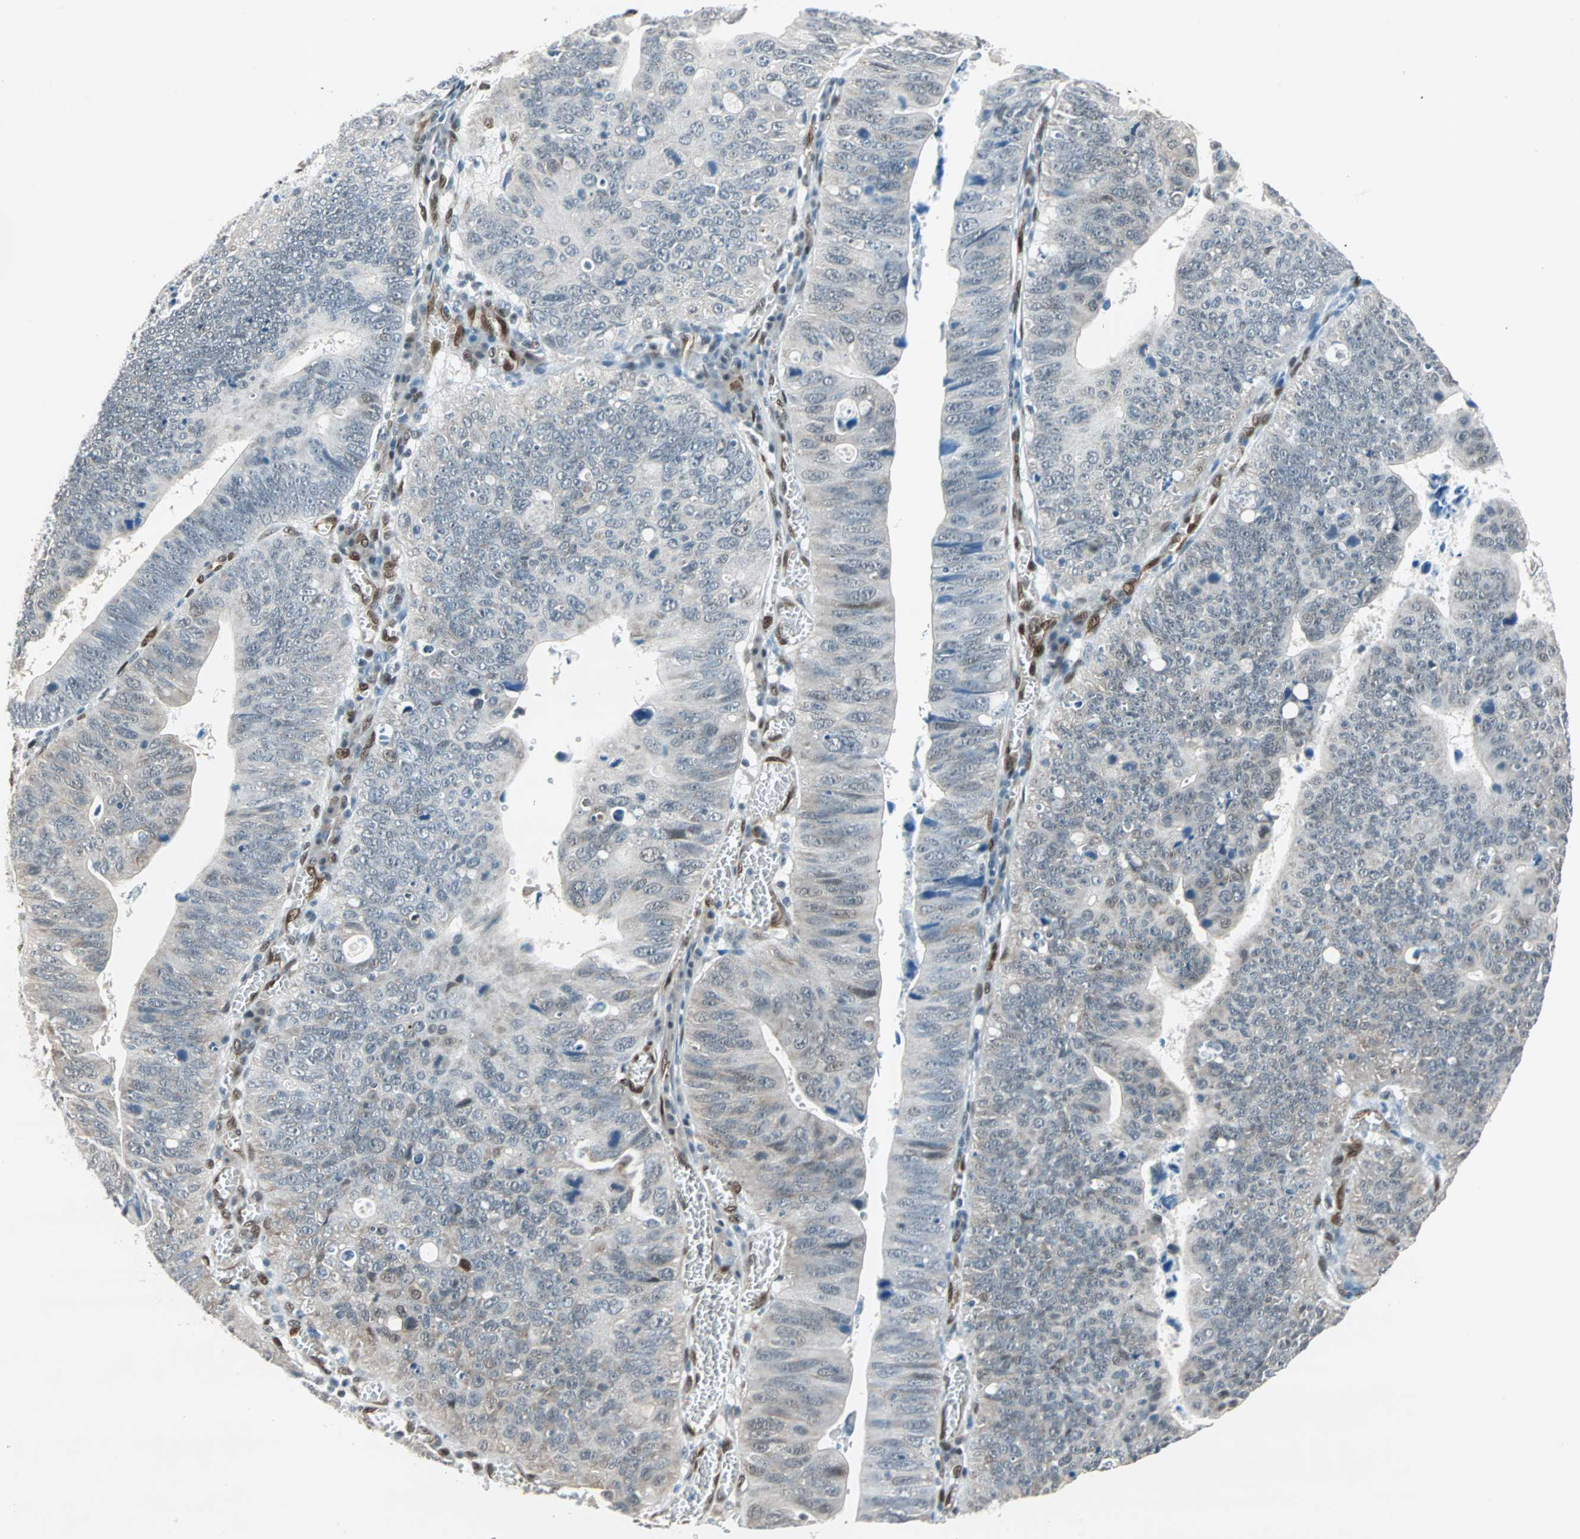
{"staining": {"intensity": "negative", "quantity": "none", "location": "none"}, "tissue": "stomach cancer", "cell_type": "Tumor cells", "image_type": "cancer", "snomed": [{"axis": "morphology", "description": "Adenocarcinoma, NOS"}, {"axis": "topography", "description": "Stomach"}], "caption": "This histopathology image is of stomach cancer stained with immunohistochemistry (IHC) to label a protein in brown with the nuclei are counter-stained blue. There is no expression in tumor cells. (IHC, brightfield microscopy, high magnification).", "gene": "WWTR1", "patient": {"sex": "male", "age": 59}}